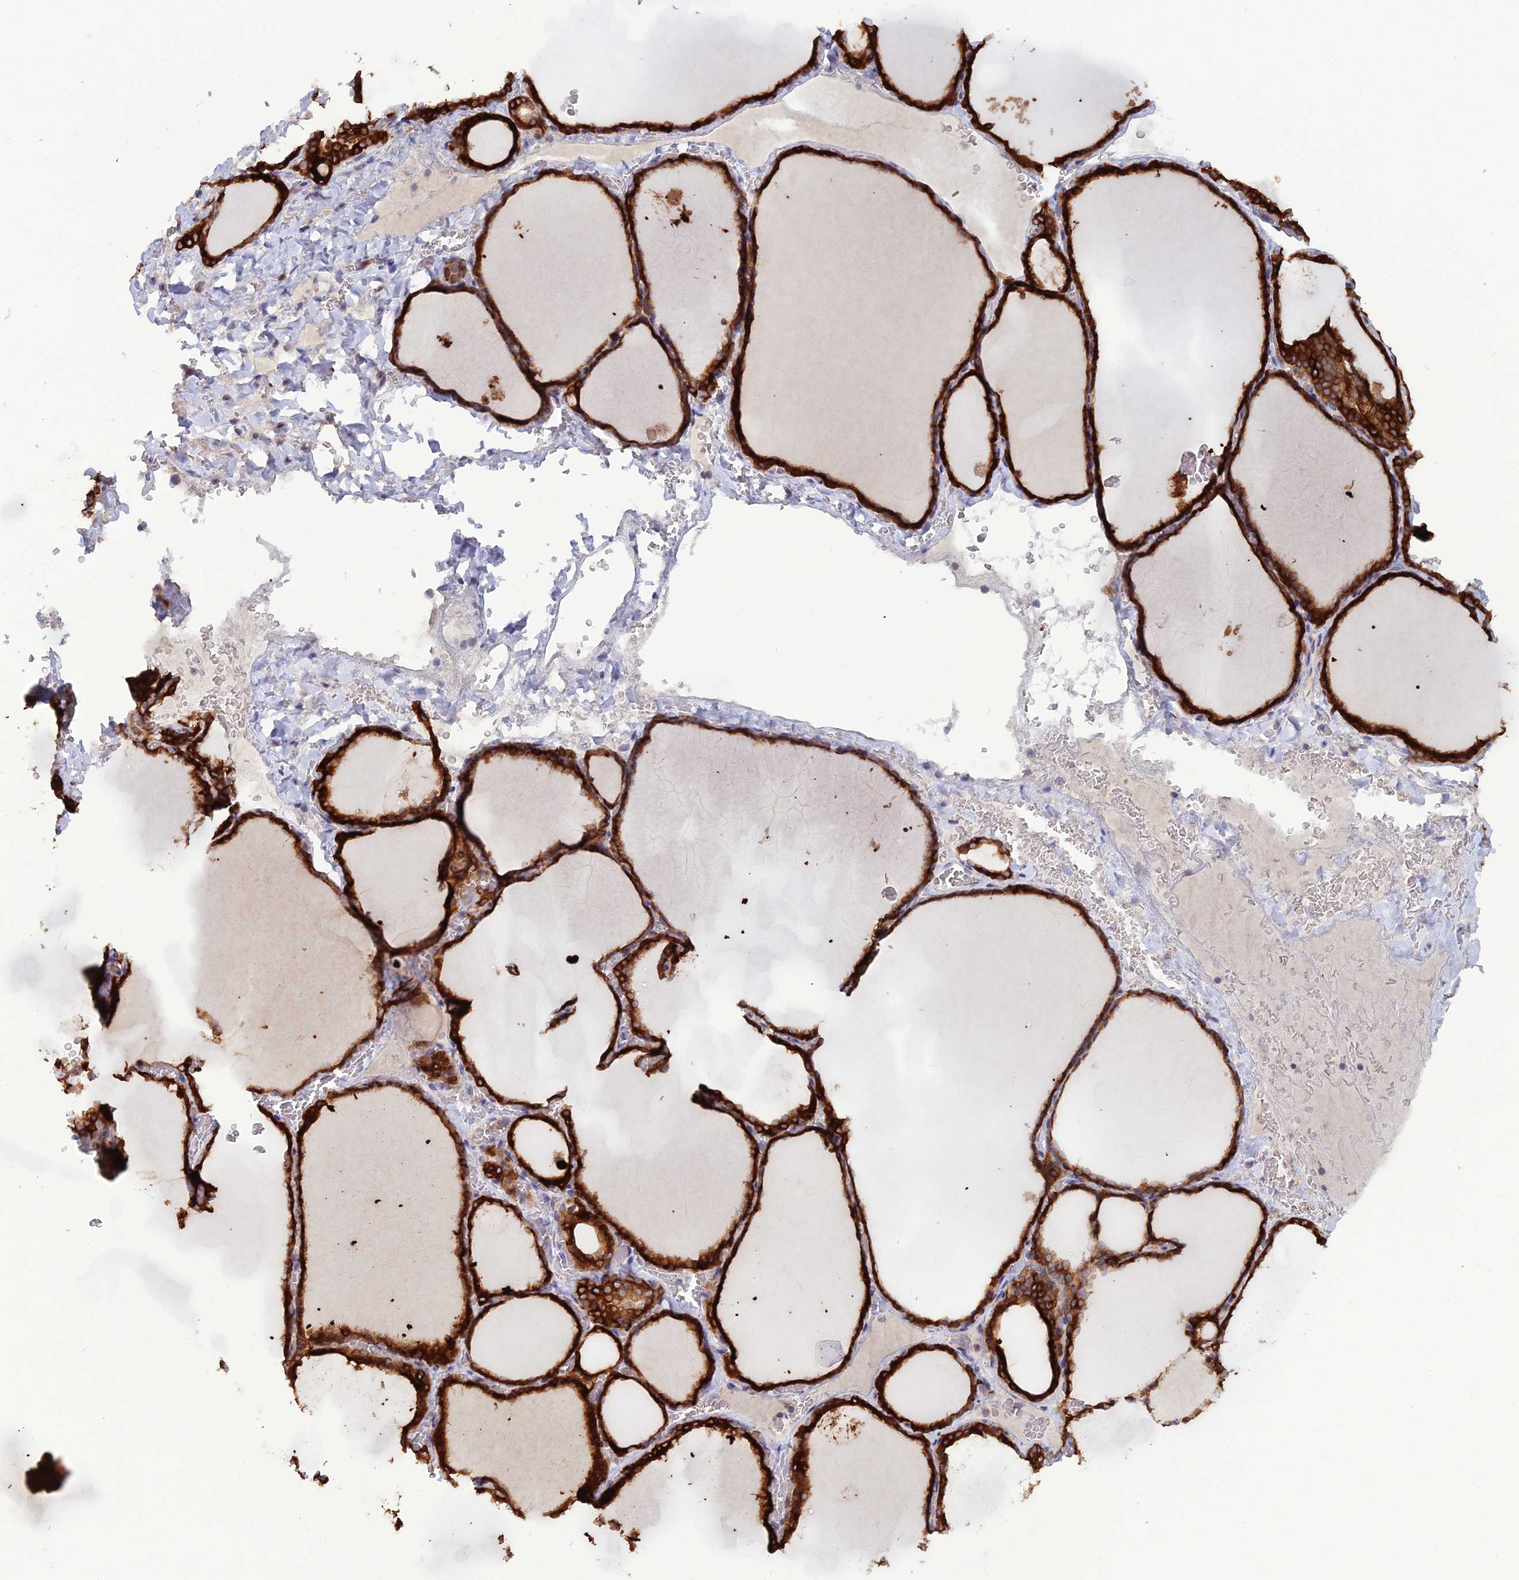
{"staining": {"intensity": "strong", "quantity": ">75%", "location": "cytoplasmic/membranous"}, "tissue": "thyroid gland", "cell_type": "Glandular cells", "image_type": "normal", "snomed": [{"axis": "morphology", "description": "Normal tissue, NOS"}, {"axis": "topography", "description": "Thyroid gland"}], "caption": "The photomicrograph displays staining of normal thyroid gland, revealing strong cytoplasmic/membranous protein staining (brown color) within glandular cells. (Brightfield microscopy of DAB IHC at high magnification).", "gene": "WDR46", "patient": {"sex": "female", "age": 39}}